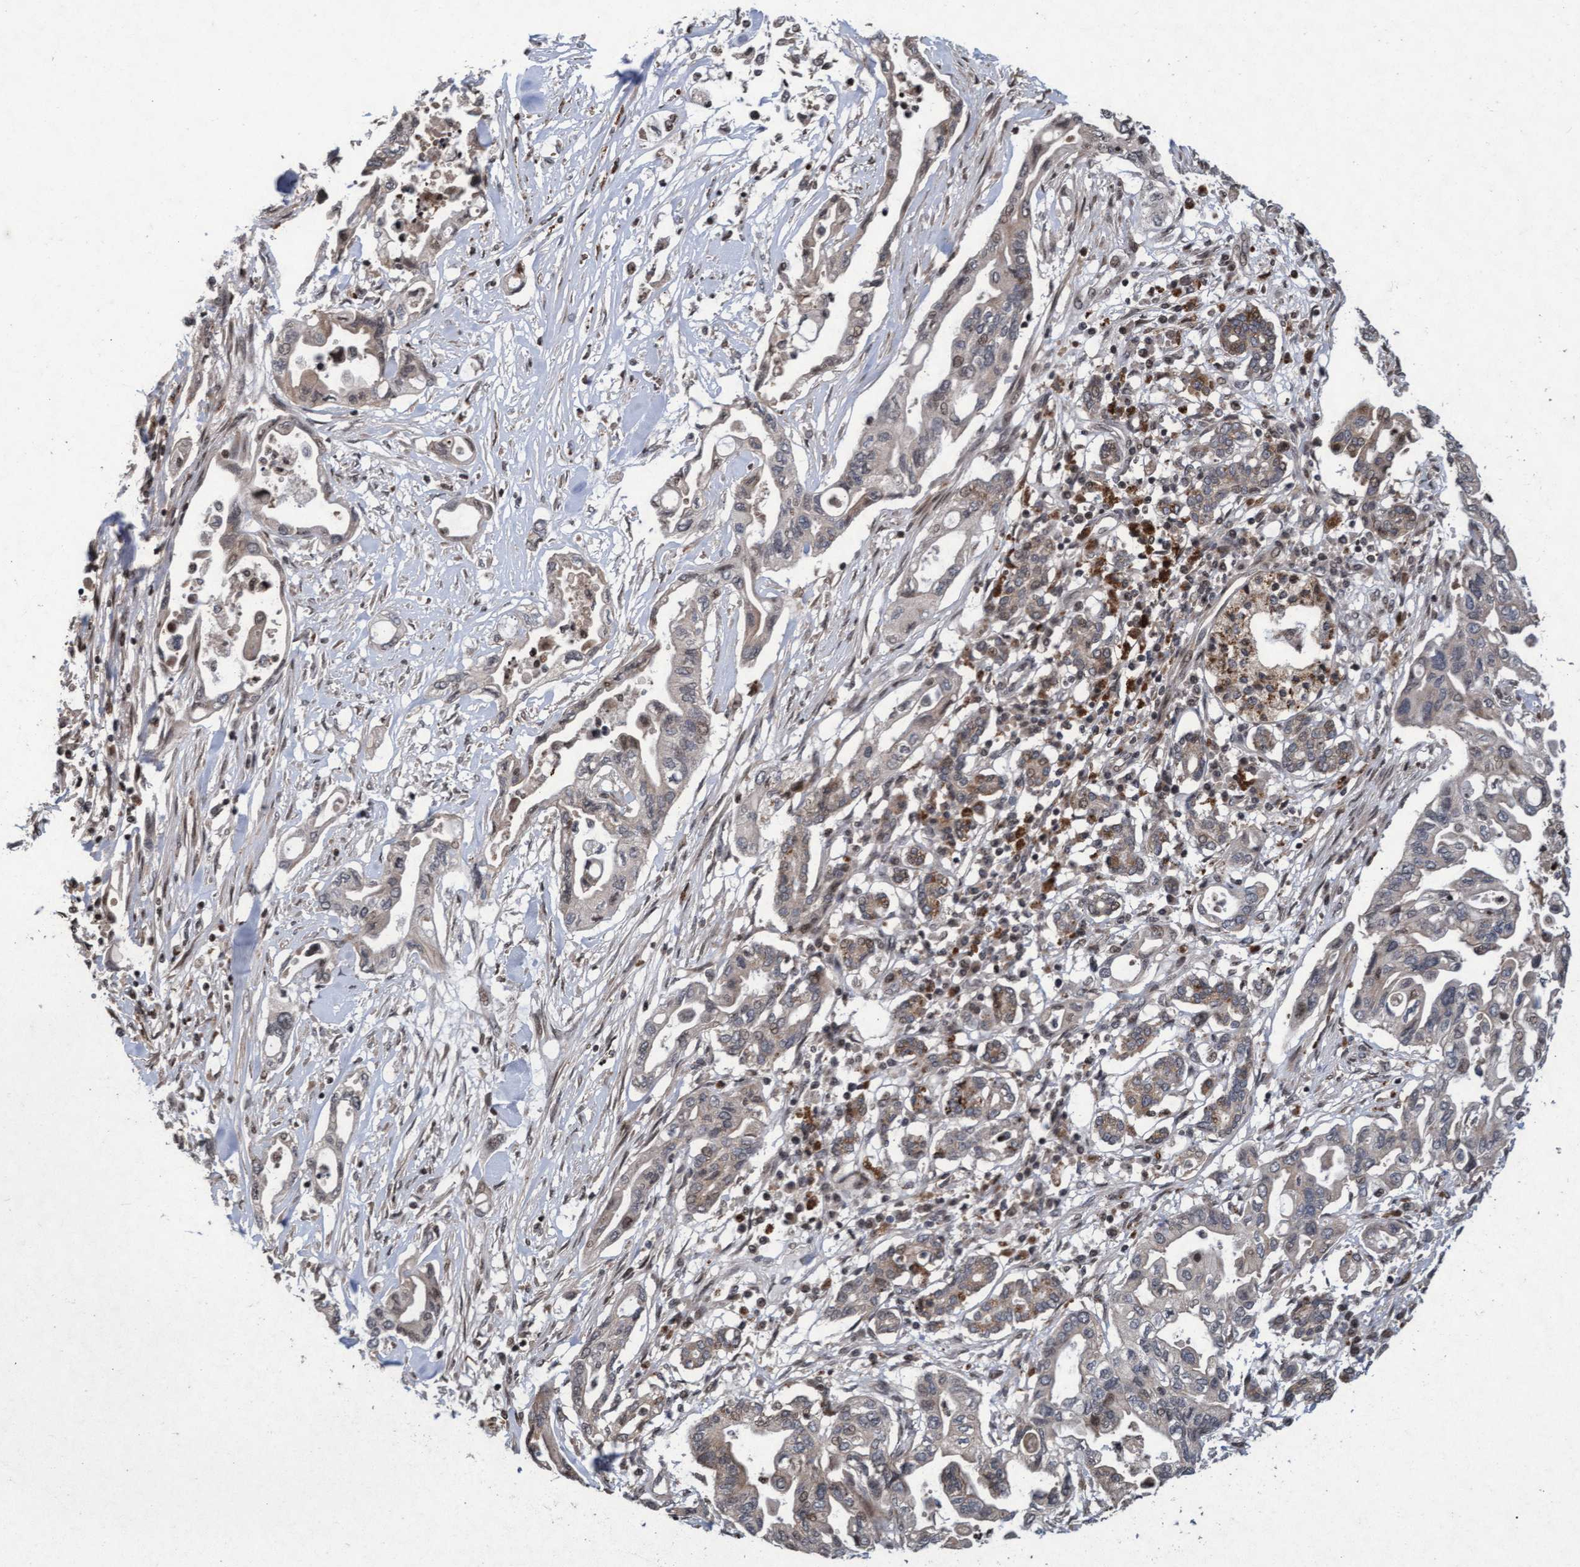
{"staining": {"intensity": "weak", "quantity": "25%-75%", "location": "cytoplasmic/membranous"}, "tissue": "pancreatic cancer", "cell_type": "Tumor cells", "image_type": "cancer", "snomed": [{"axis": "morphology", "description": "Adenocarcinoma, NOS"}, {"axis": "topography", "description": "Pancreas"}], "caption": "Immunohistochemistry image of neoplastic tissue: adenocarcinoma (pancreatic) stained using IHC reveals low levels of weak protein expression localized specifically in the cytoplasmic/membranous of tumor cells, appearing as a cytoplasmic/membranous brown color.", "gene": "KCNC2", "patient": {"sex": "female", "age": 57}}